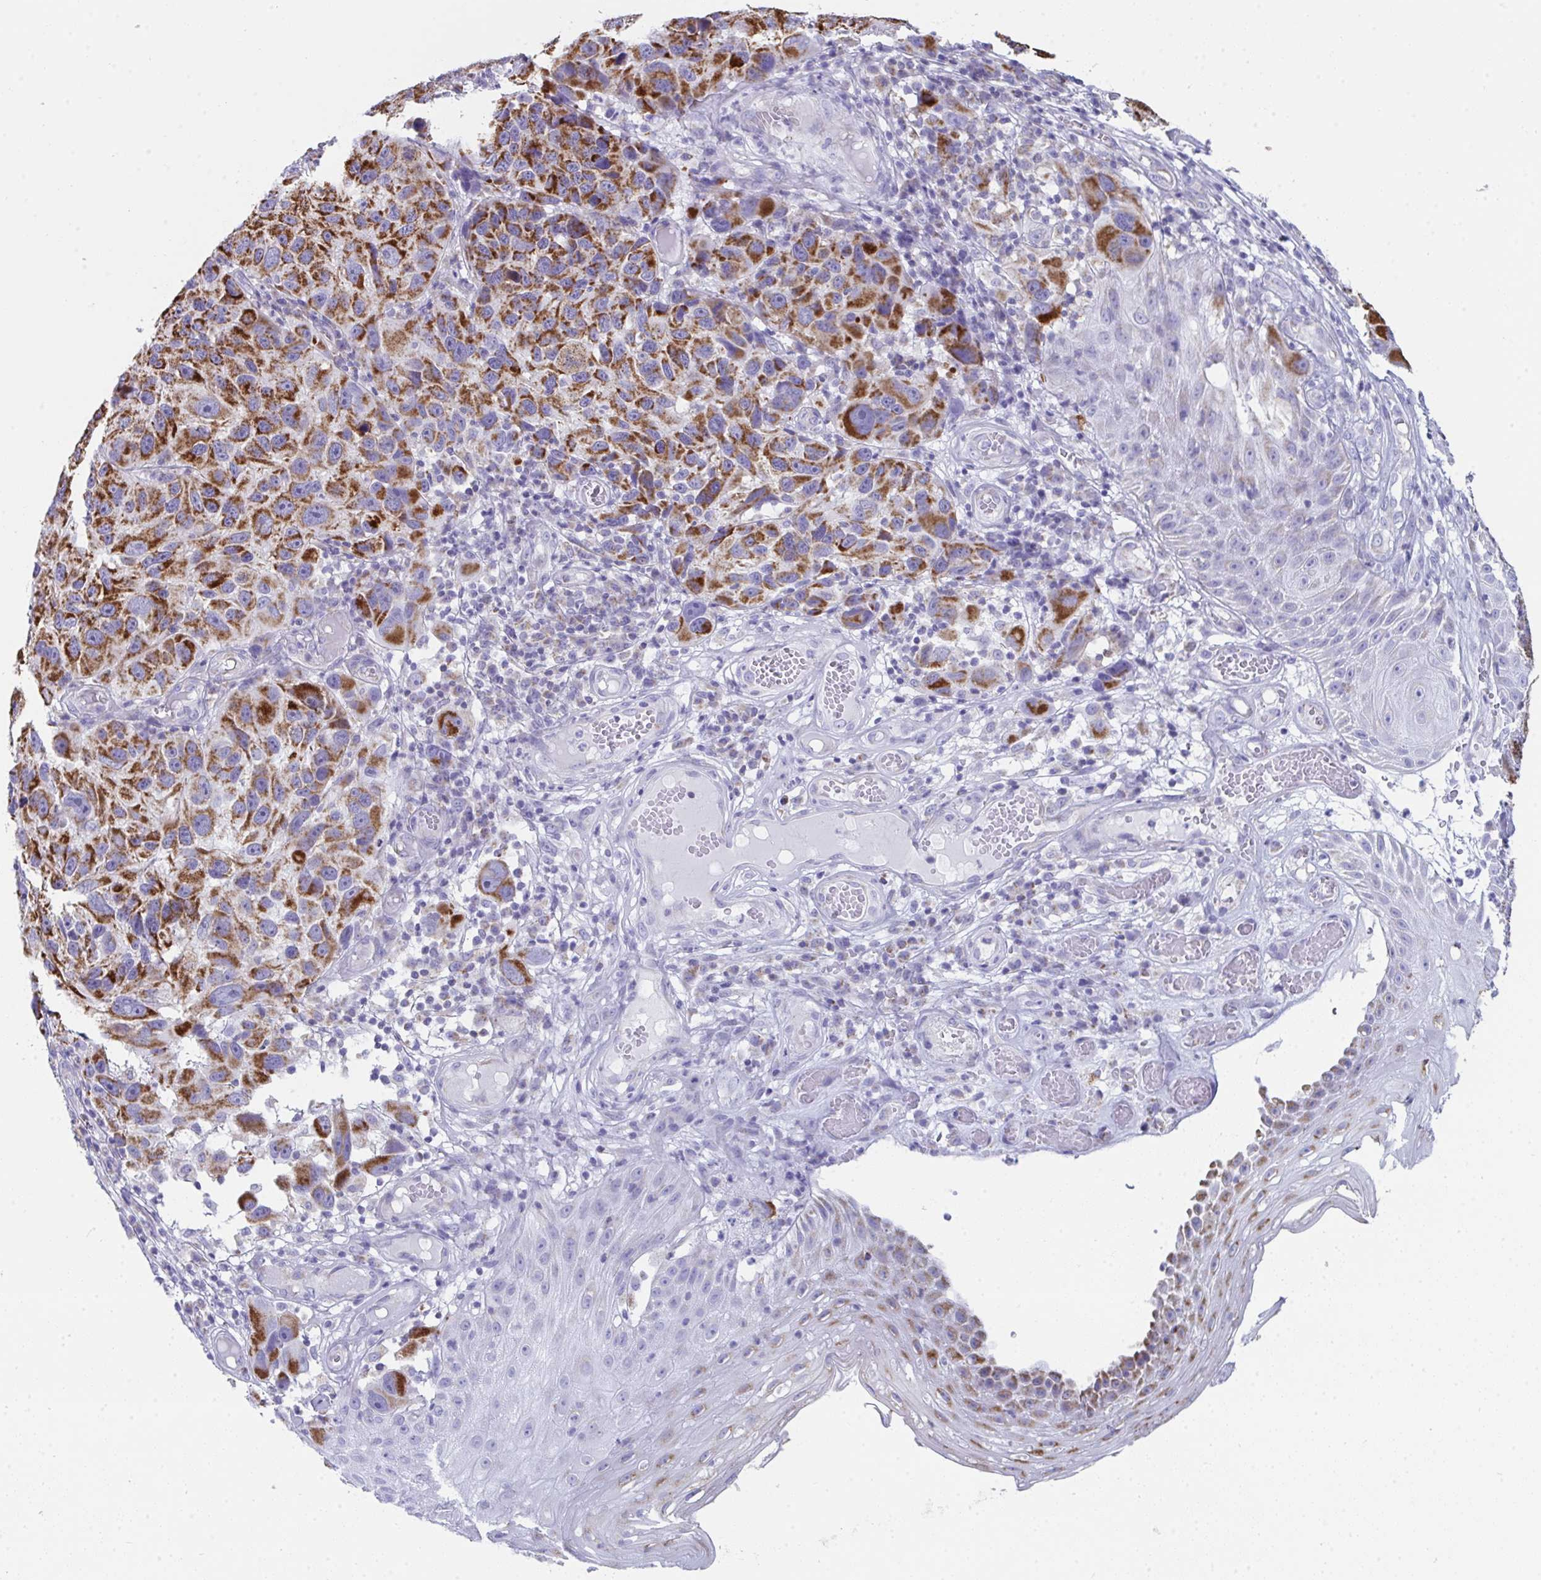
{"staining": {"intensity": "strong", "quantity": ">75%", "location": "cytoplasmic/membranous"}, "tissue": "melanoma", "cell_type": "Tumor cells", "image_type": "cancer", "snomed": [{"axis": "morphology", "description": "Malignant melanoma, NOS"}, {"axis": "topography", "description": "Skin"}], "caption": "High-power microscopy captured an immunohistochemistry (IHC) photomicrograph of melanoma, revealing strong cytoplasmic/membranous expression in approximately >75% of tumor cells. Using DAB (3,3'-diaminobenzidine) (brown) and hematoxylin (blue) stains, captured at high magnification using brightfield microscopy.", "gene": "AIFM1", "patient": {"sex": "male", "age": 53}}